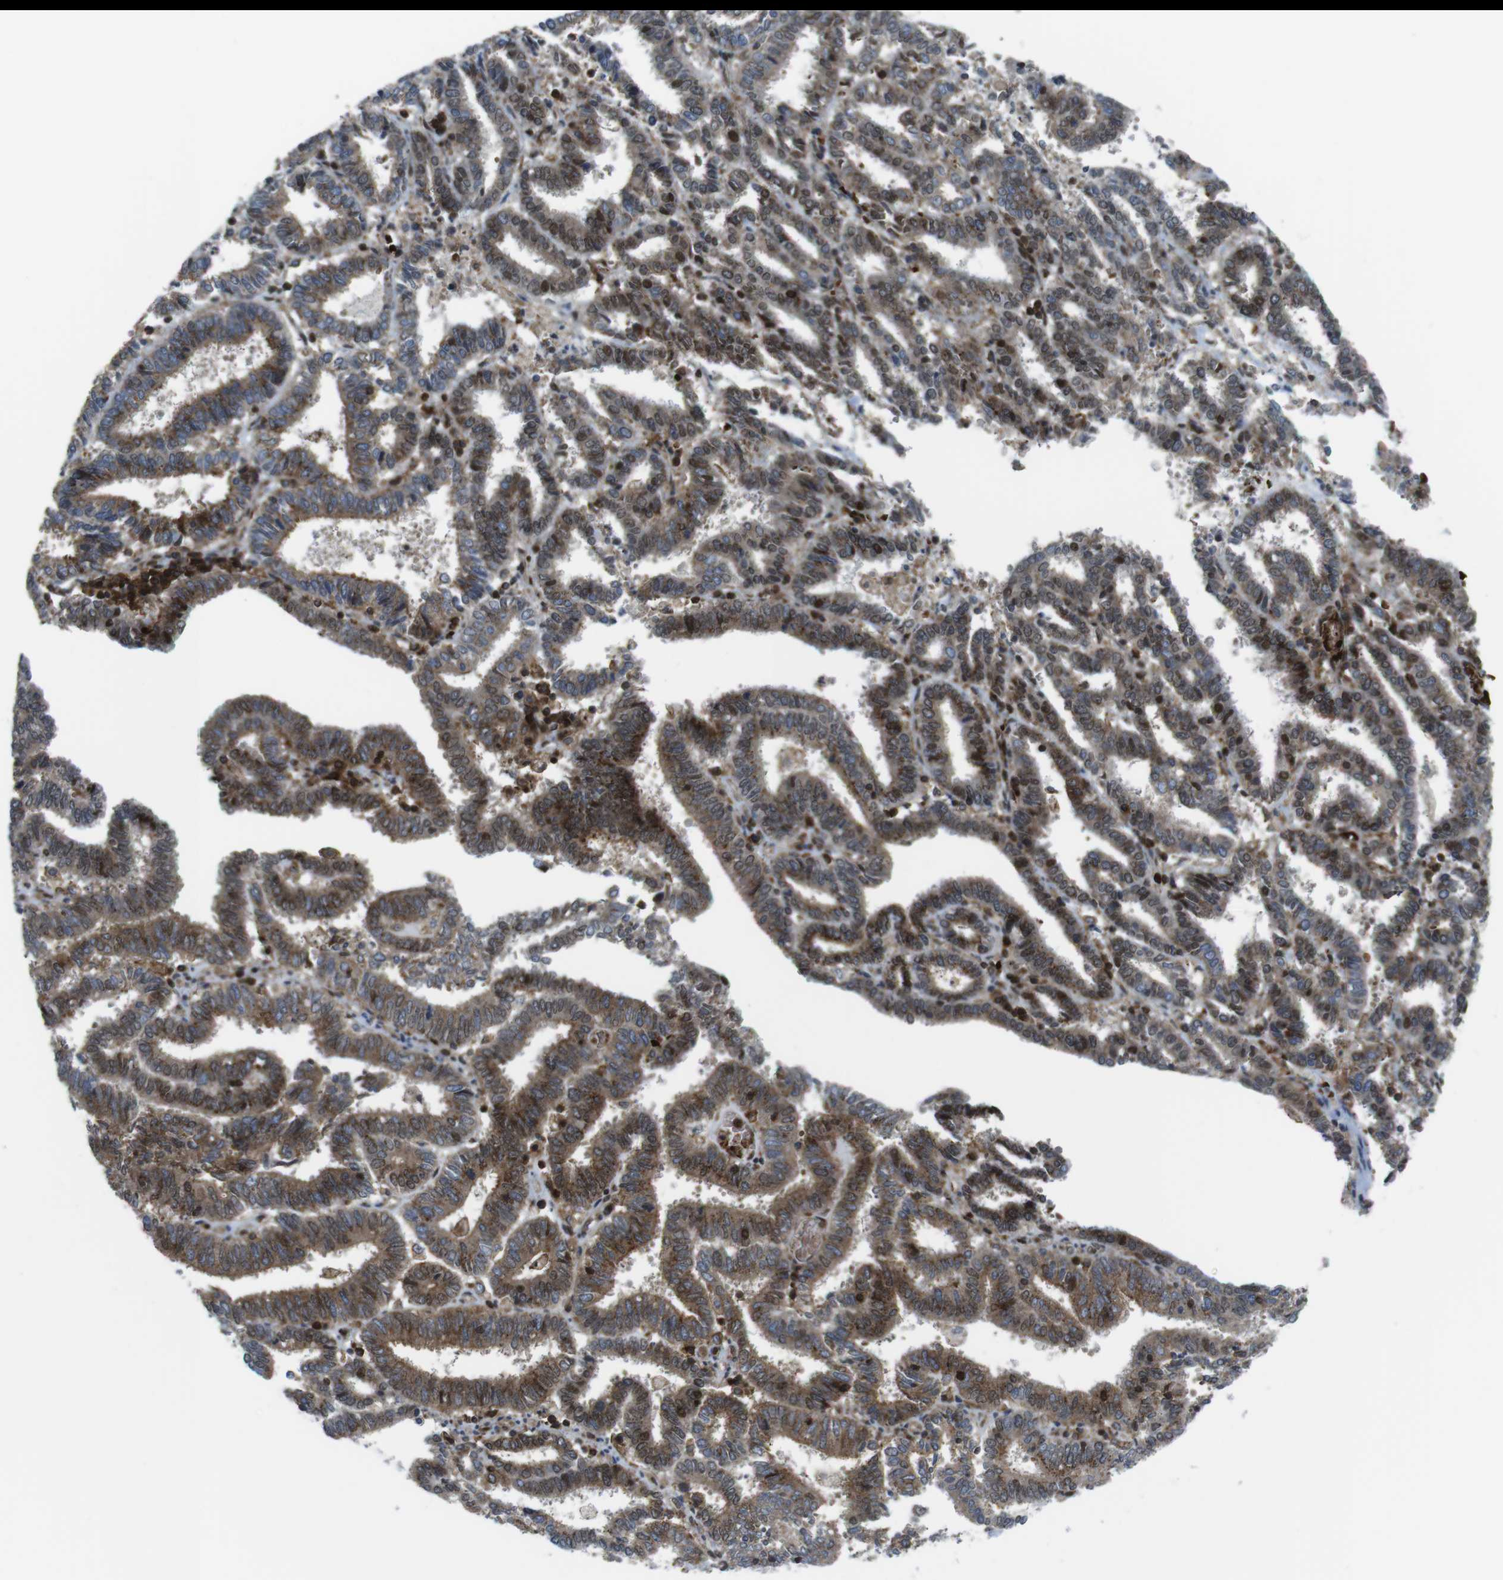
{"staining": {"intensity": "moderate", "quantity": "25%-75%", "location": "cytoplasmic/membranous,nuclear"}, "tissue": "endometrial cancer", "cell_type": "Tumor cells", "image_type": "cancer", "snomed": [{"axis": "morphology", "description": "Adenocarcinoma, NOS"}, {"axis": "topography", "description": "Uterus"}], "caption": "Immunohistochemistry image of neoplastic tissue: human endometrial cancer stained using IHC shows medium levels of moderate protein expression localized specifically in the cytoplasmic/membranous and nuclear of tumor cells, appearing as a cytoplasmic/membranous and nuclear brown color.", "gene": "CUL7", "patient": {"sex": "female", "age": 83}}